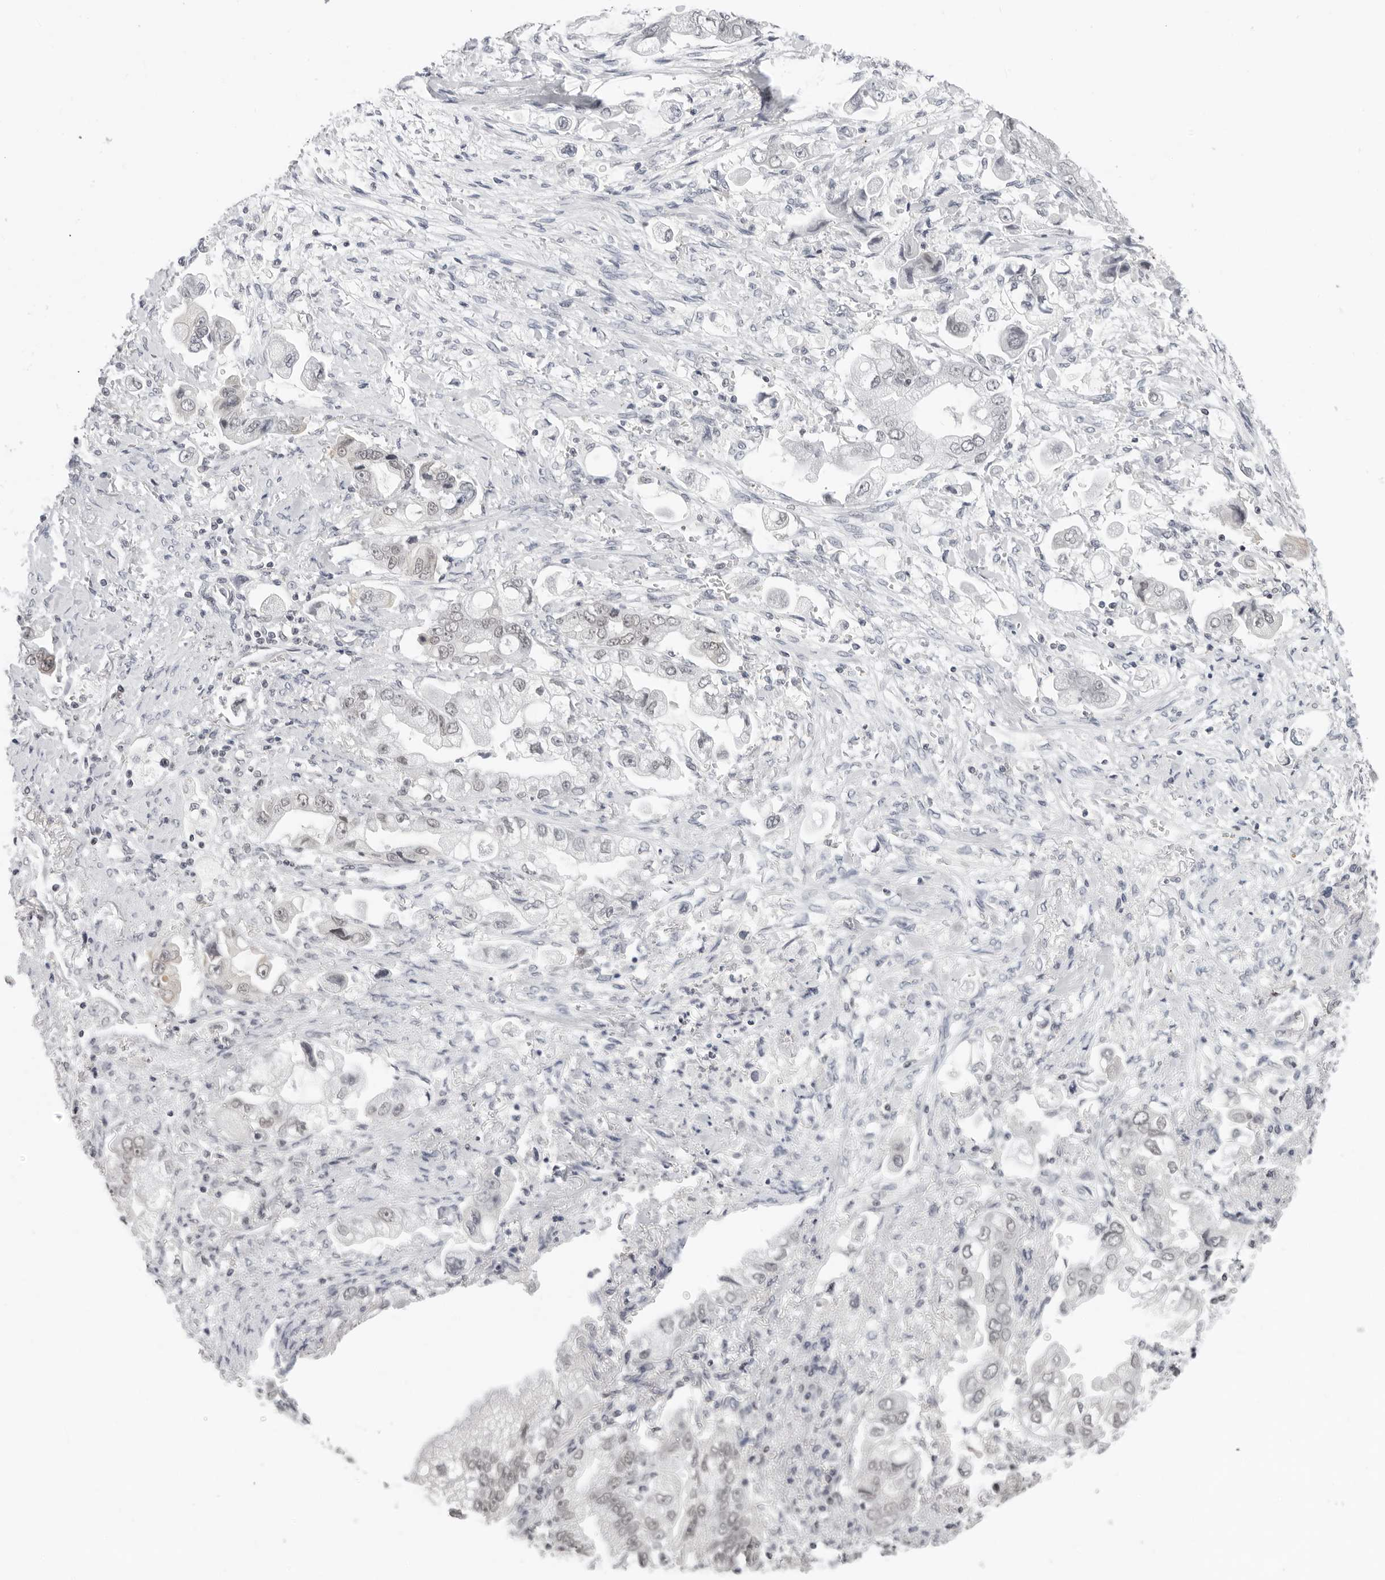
{"staining": {"intensity": "weak", "quantity": "25%-75%", "location": "nuclear"}, "tissue": "stomach cancer", "cell_type": "Tumor cells", "image_type": "cancer", "snomed": [{"axis": "morphology", "description": "Adenocarcinoma, NOS"}, {"axis": "topography", "description": "Stomach"}], "caption": "Immunohistochemistry (IHC) (DAB (3,3'-diaminobenzidine)) staining of human stomach adenocarcinoma displays weak nuclear protein staining in approximately 25%-75% of tumor cells.", "gene": "FLG2", "patient": {"sex": "male", "age": 62}}